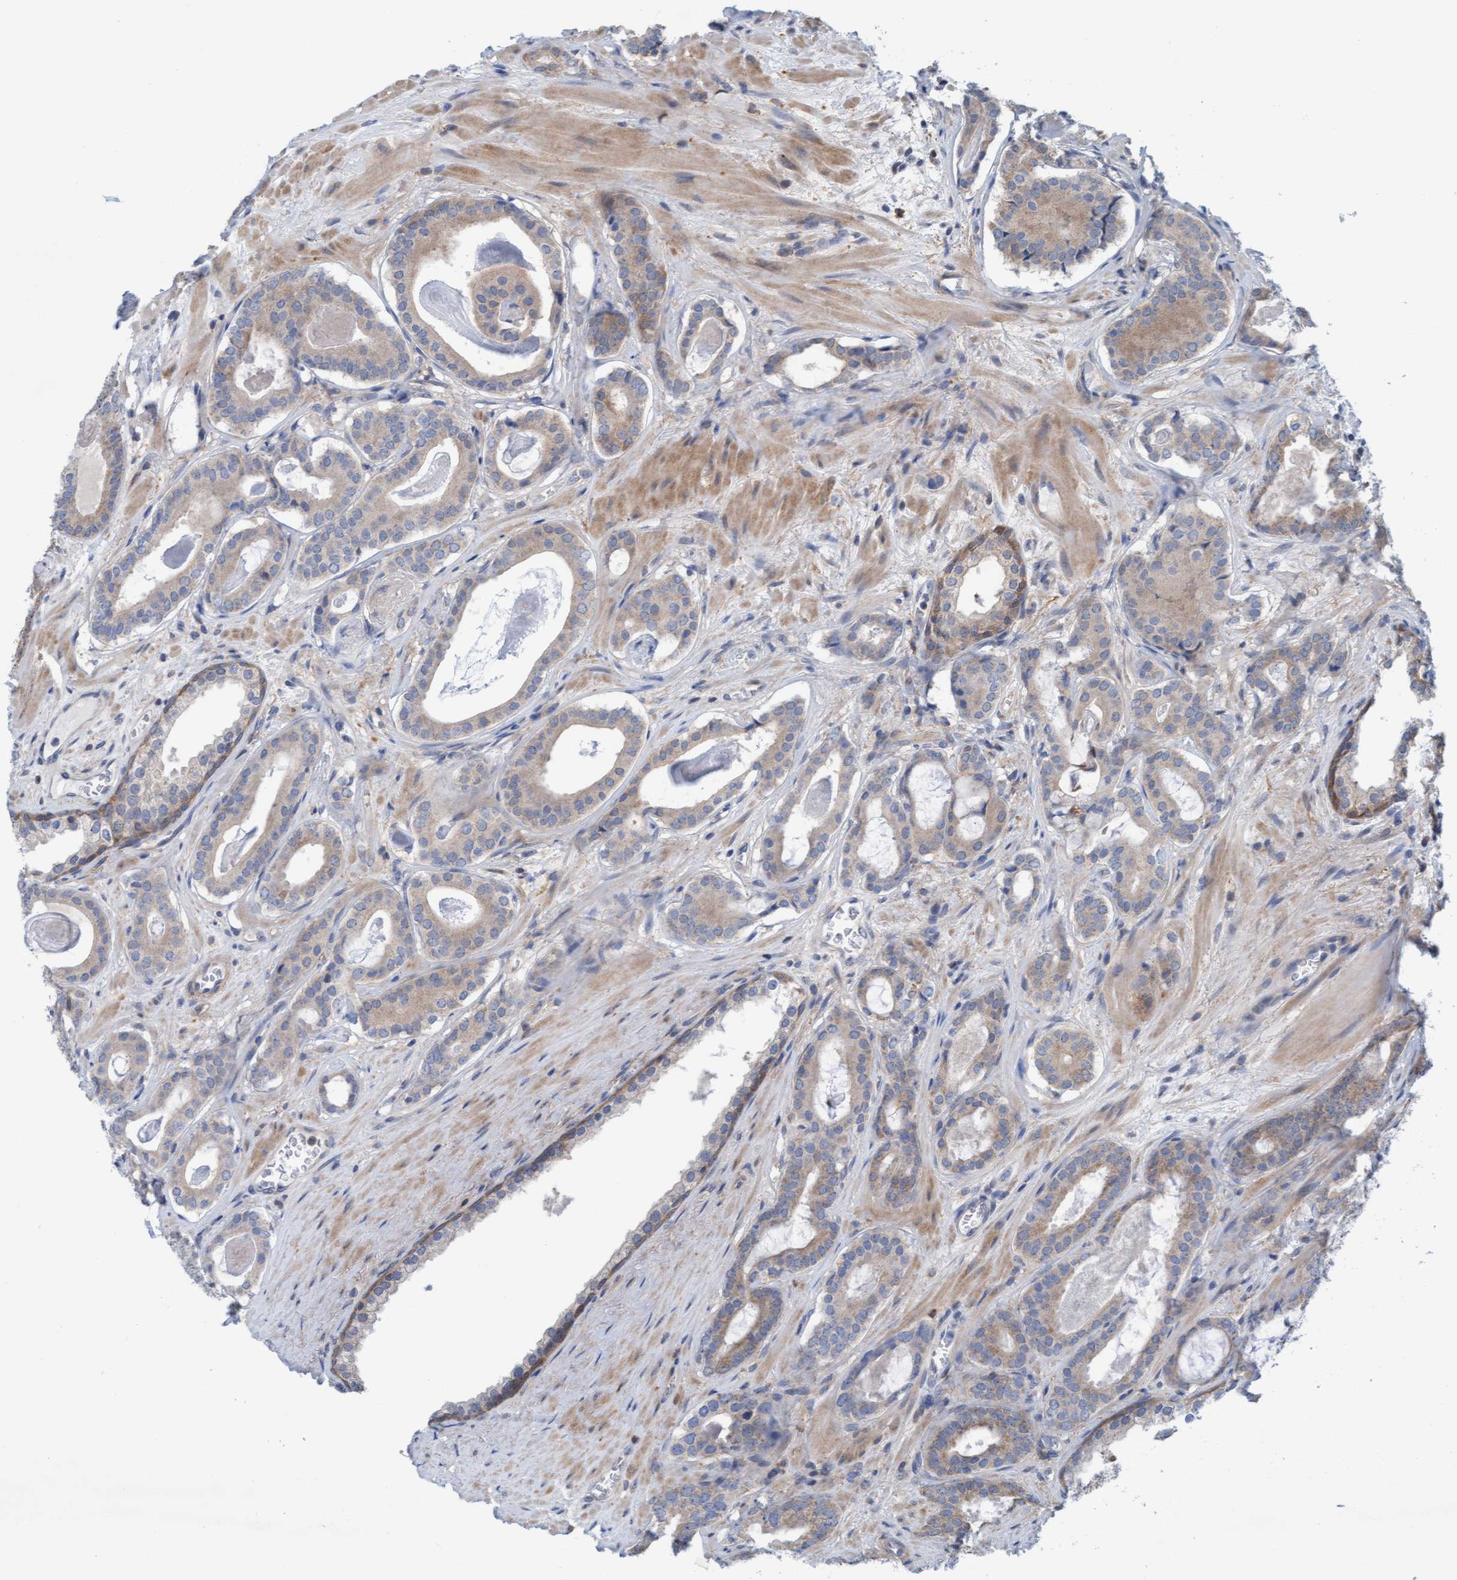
{"staining": {"intensity": "weak", "quantity": "<25%", "location": "cytoplasmic/membranous"}, "tissue": "prostate cancer", "cell_type": "Tumor cells", "image_type": "cancer", "snomed": [{"axis": "morphology", "description": "Adenocarcinoma, High grade"}, {"axis": "topography", "description": "Prostate"}], "caption": "Tumor cells show no significant protein positivity in prostate cancer.", "gene": "KLHL25", "patient": {"sex": "male", "age": 60}}